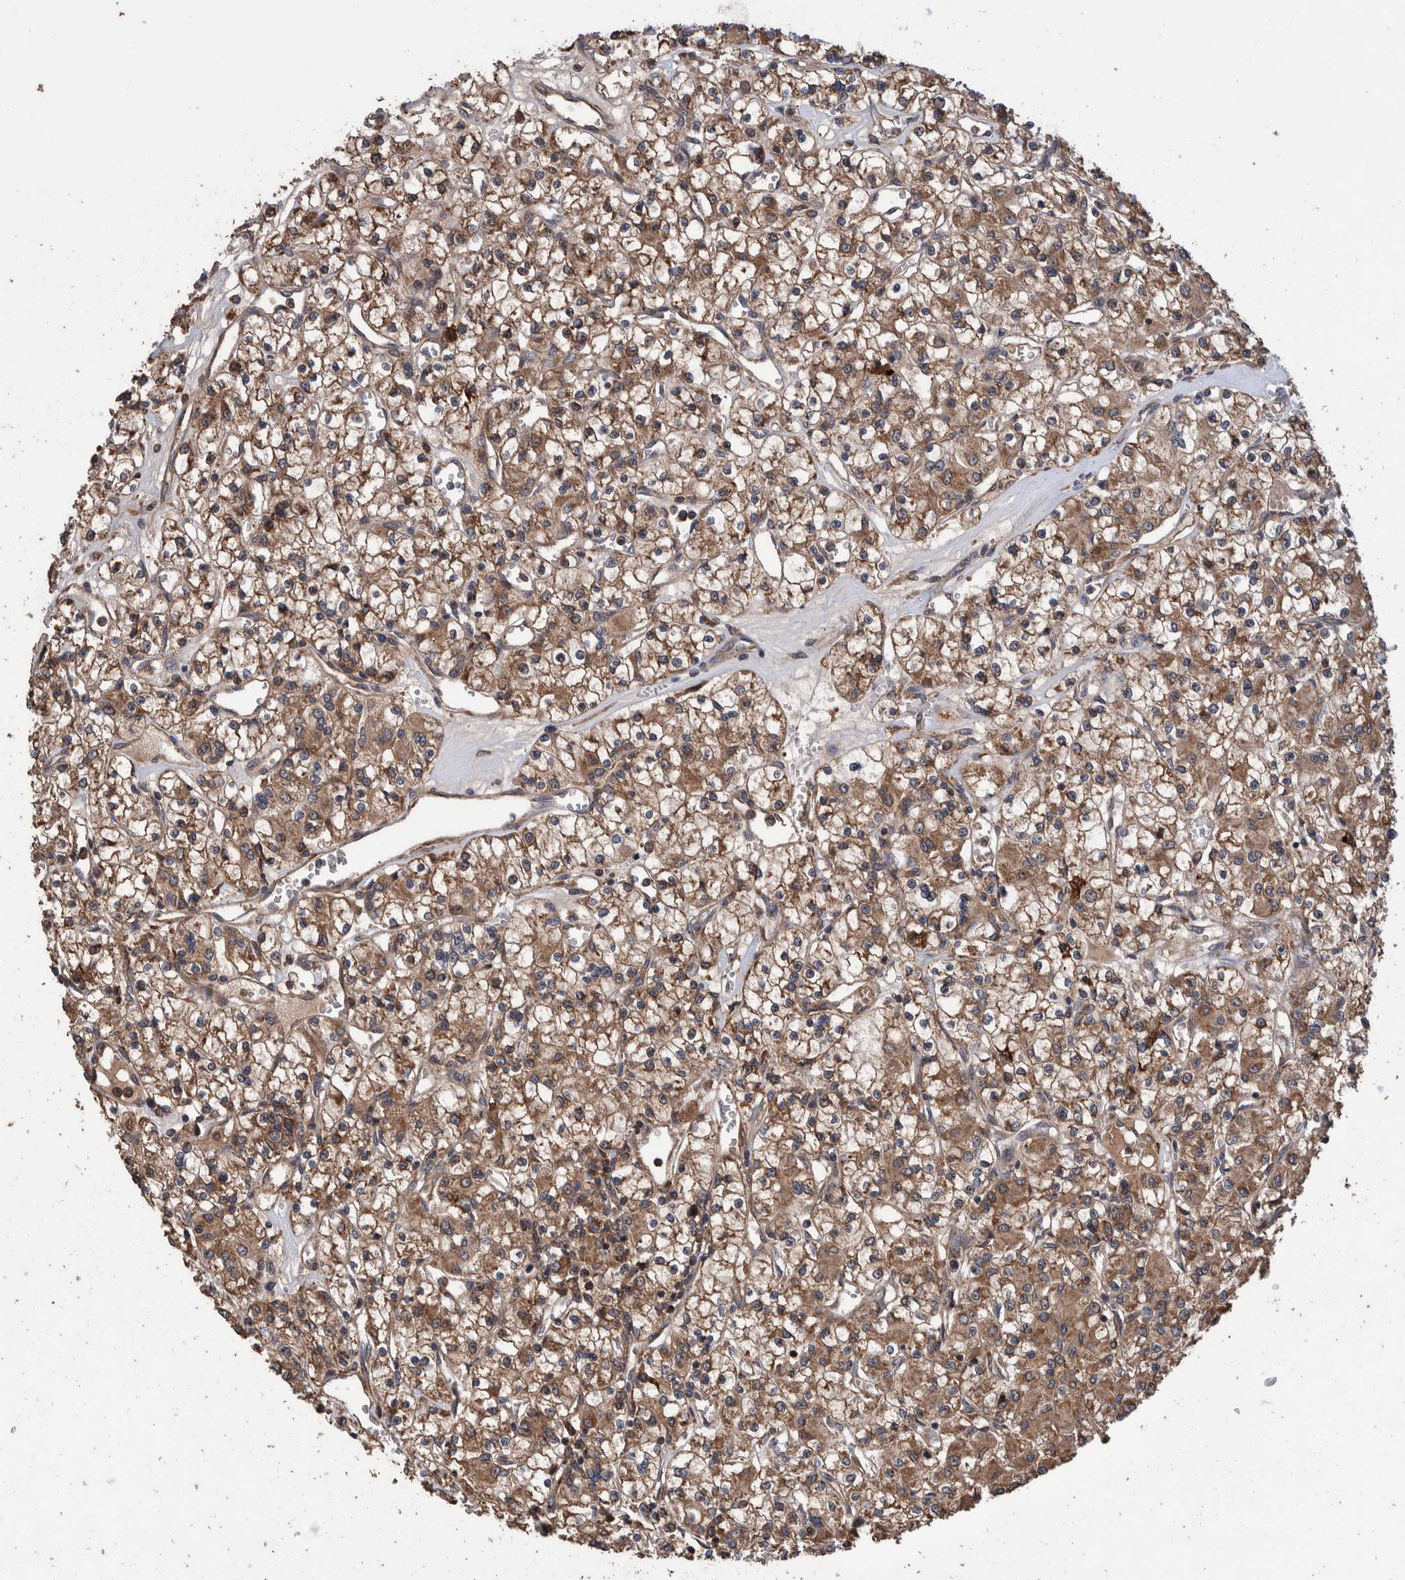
{"staining": {"intensity": "moderate", "quantity": ">75%", "location": "cytoplasmic/membranous"}, "tissue": "renal cancer", "cell_type": "Tumor cells", "image_type": "cancer", "snomed": [{"axis": "morphology", "description": "Adenocarcinoma, NOS"}, {"axis": "topography", "description": "Kidney"}], "caption": "Immunohistochemistry (IHC) histopathology image of human adenocarcinoma (renal) stained for a protein (brown), which exhibits medium levels of moderate cytoplasmic/membranous positivity in about >75% of tumor cells.", "gene": "TRIM16", "patient": {"sex": "female", "age": 59}}